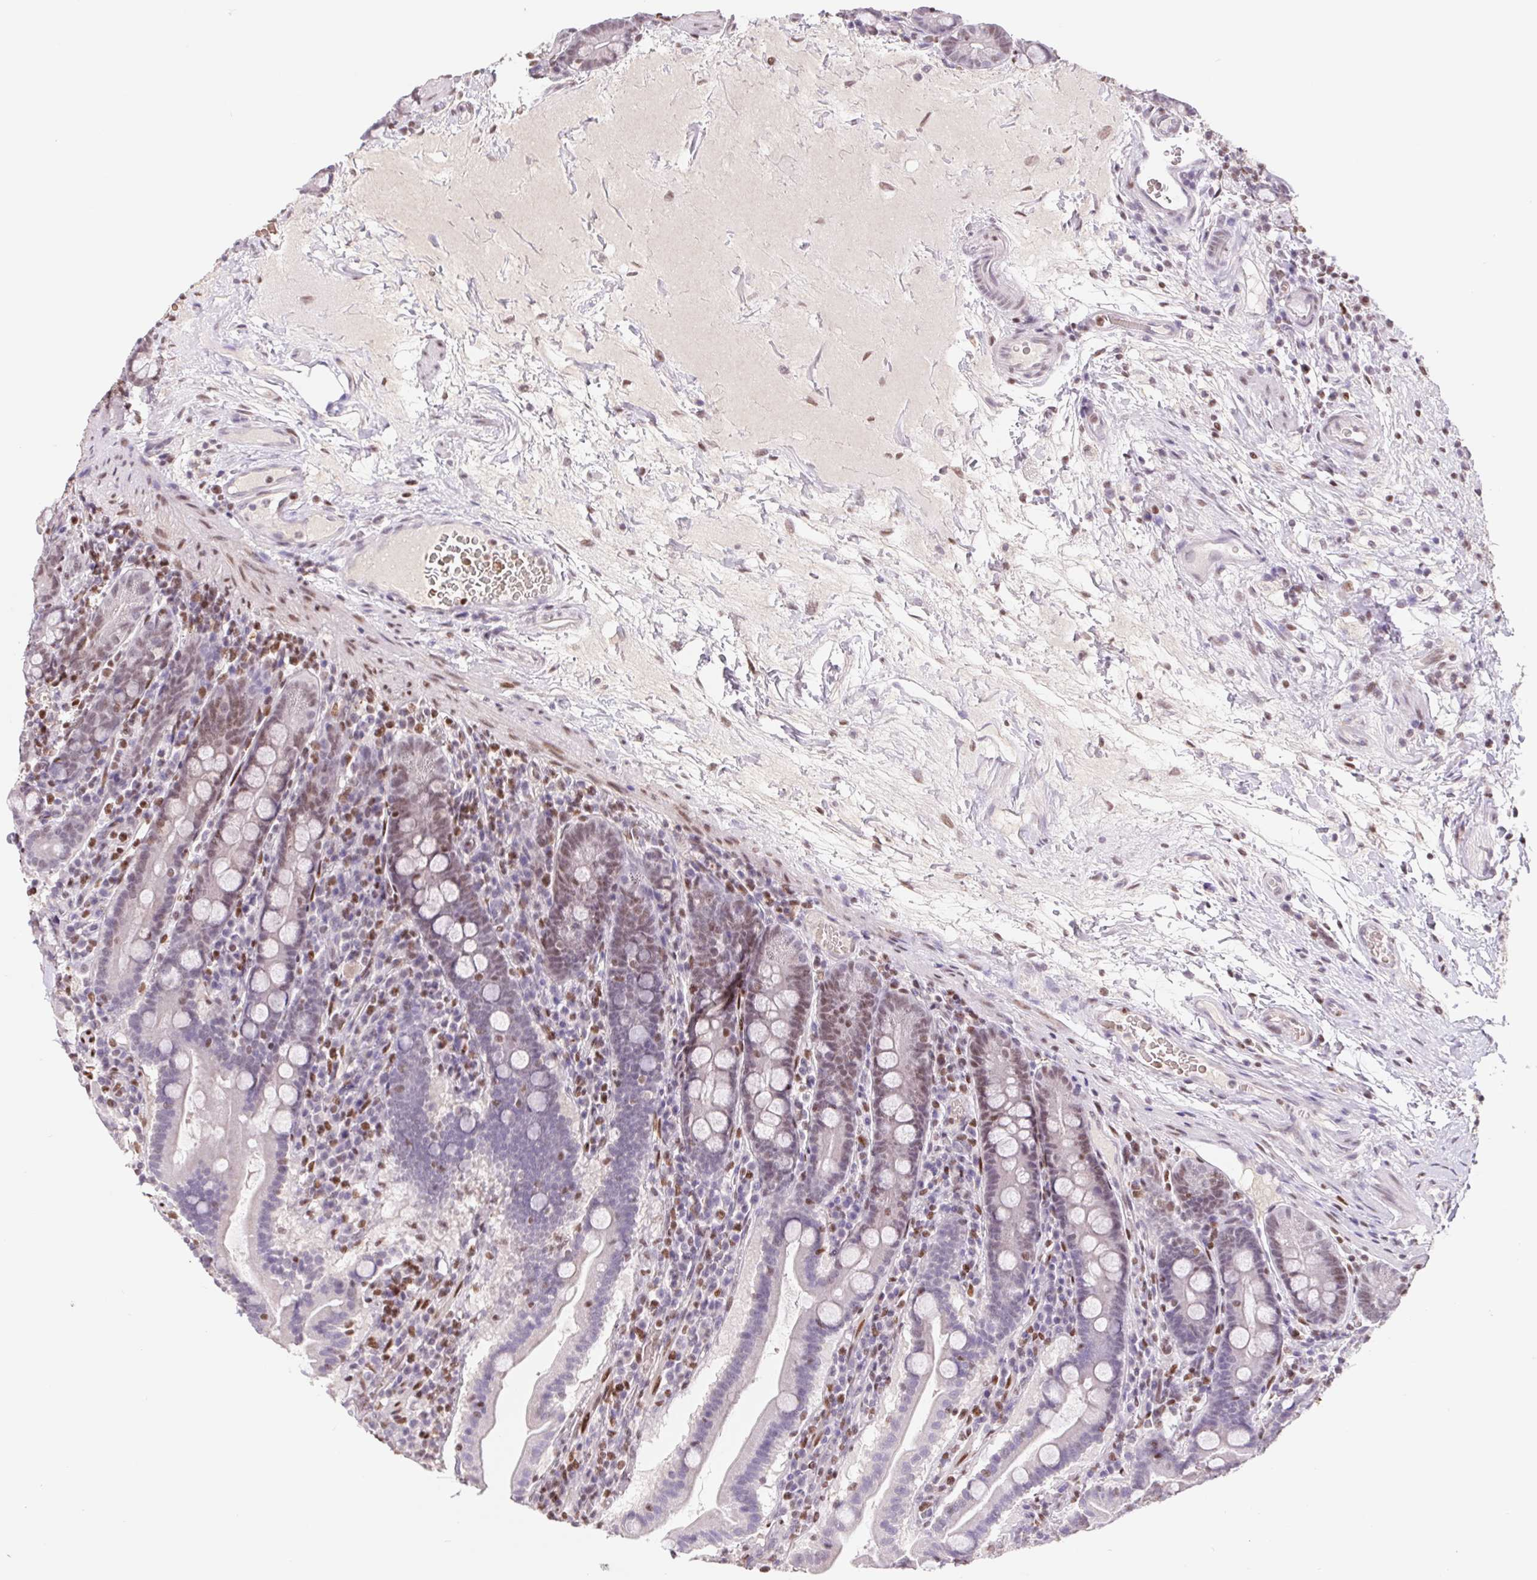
{"staining": {"intensity": "moderate", "quantity": "<25%", "location": "nuclear"}, "tissue": "small intestine", "cell_type": "Glandular cells", "image_type": "normal", "snomed": [{"axis": "morphology", "description": "Normal tissue, NOS"}, {"axis": "topography", "description": "Small intestine"}], "caption": "IHC staining of benign small intestine, which shows low levels of moderate nuclear positivity in approximately <25% of glandular cells indicating moderate nuclear protein positivity. The staining was performed using DAB (brown) for protein detection and nuclei were counterstained in hematoxylin (blue).", "gene": "TRERF1", "patient": {"sex": "male", "age": 26}}